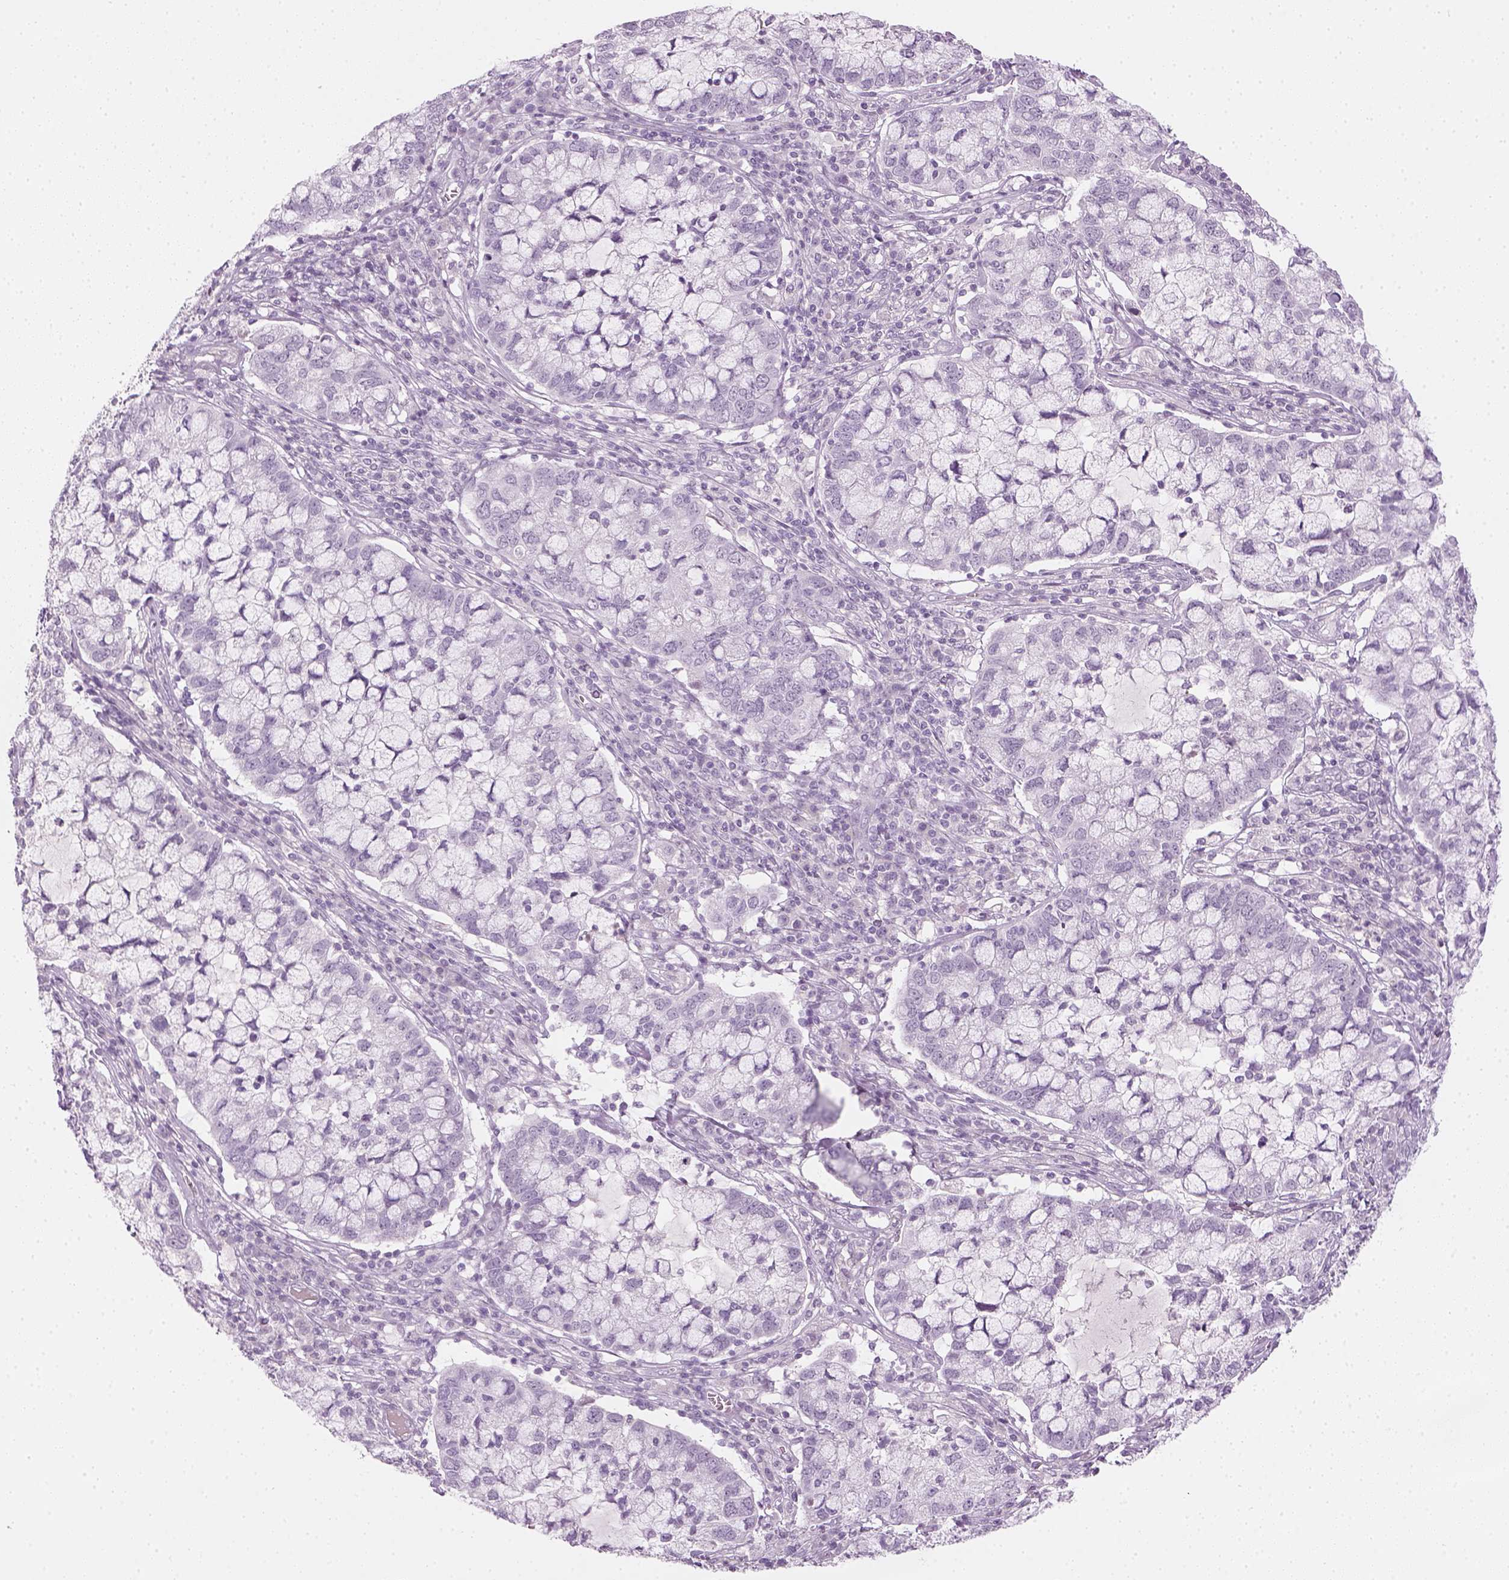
{"staining": {"intensity": "negative", "quantity": "none", "location": "none"}, "tissue": "cervical cancer", "cell_type": "Tumor cells", "image_type": "cancer", "snomed": [{"axis": "morphology", "description": "Adenocarcinoma, NOS"}, {"axis": "topography", "description": "Cervix"}], "caption": "This photomicrograph is of cervical cancer stained with immunohistochemistry to label a protein in brown with the nuclei are counter-stained blue. There is no positivity in tumor cells.", "gene": "TH", "patient": {"sex": "female", "age": 40}}